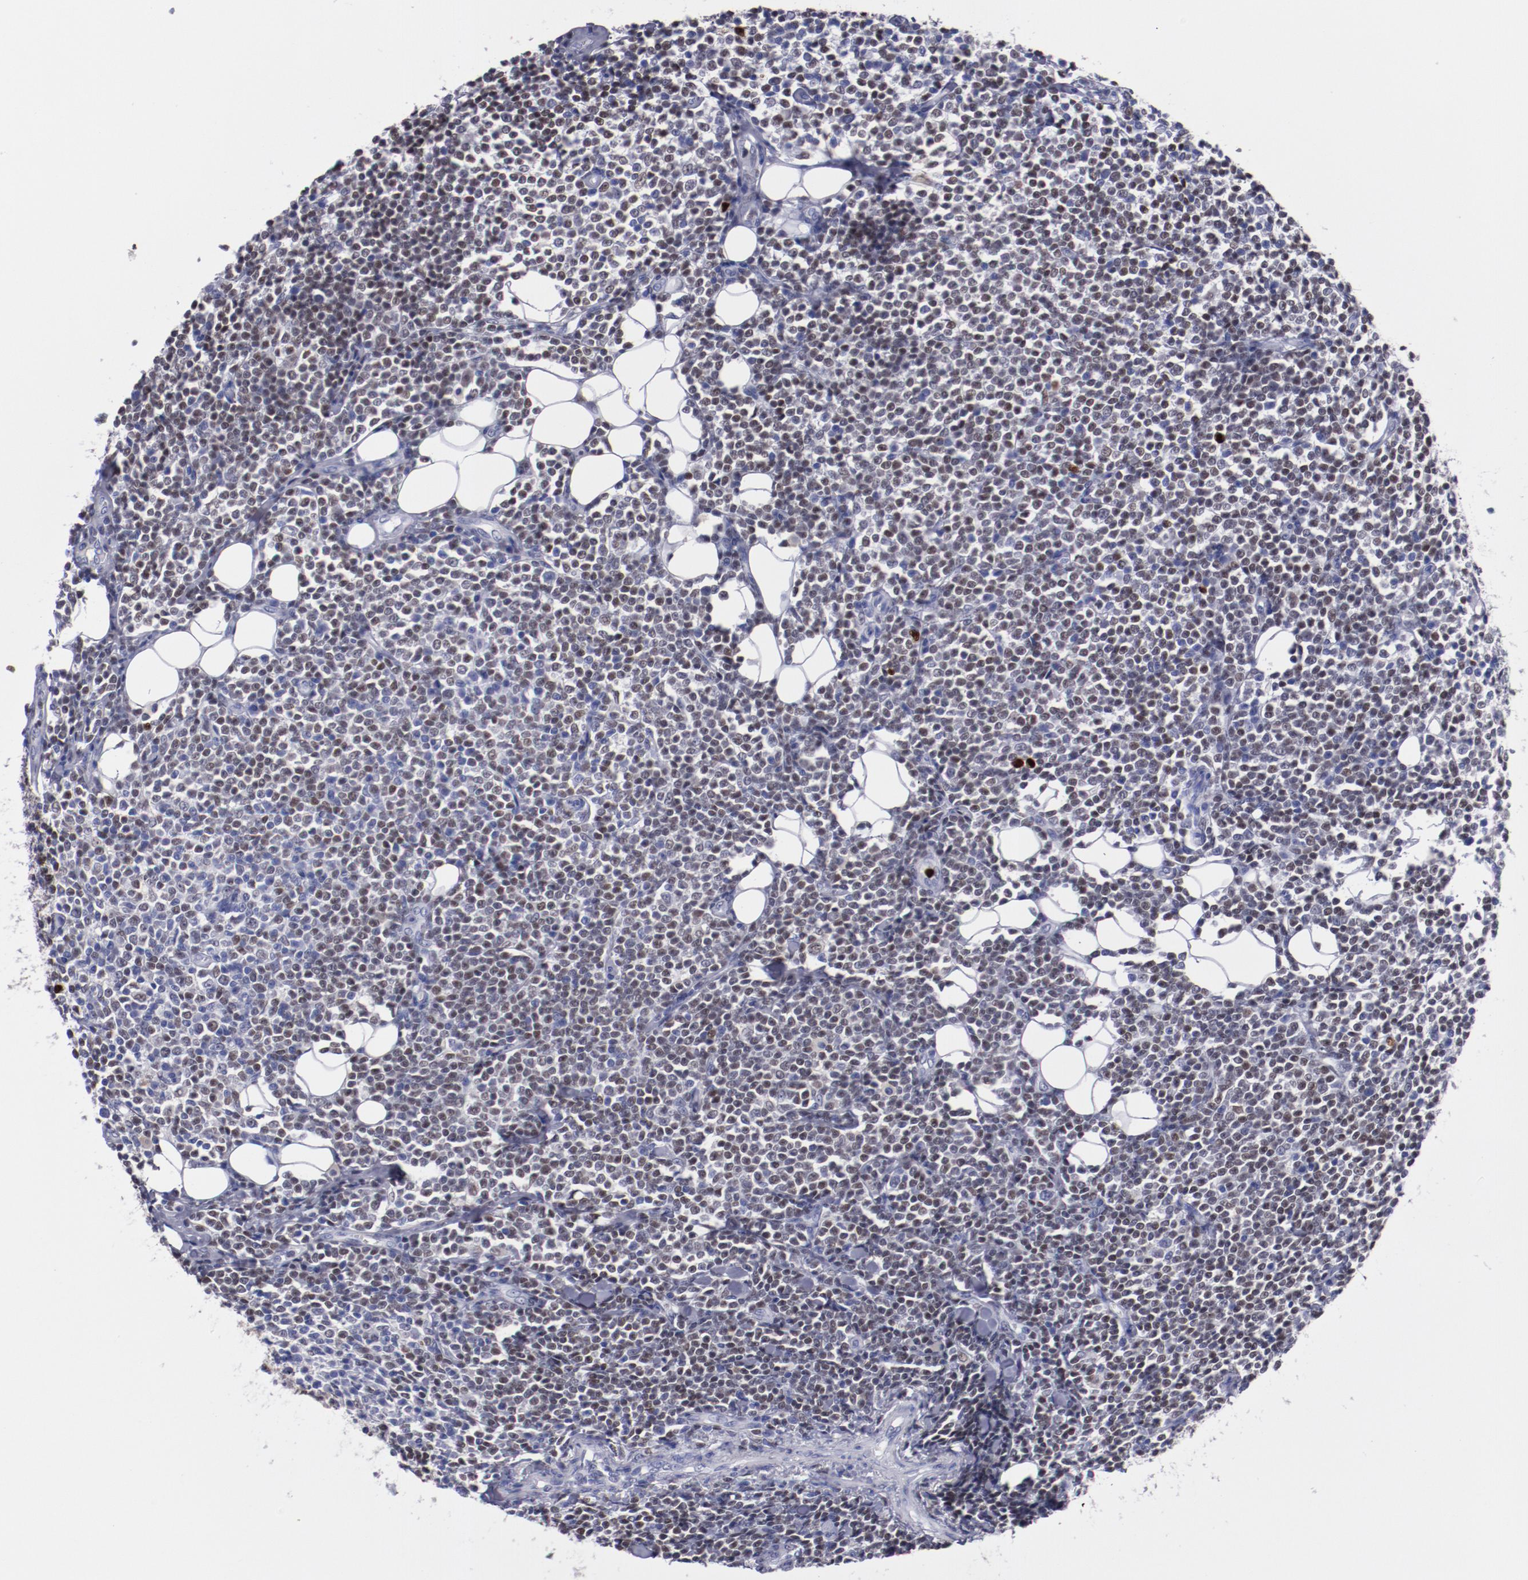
{"staining": {"intensity": "weak", "quantity": "25%-75%", "location": "nuclear"}, "tissue": "lymphoma", "cell_type": "Tumor cells", "image_type": "cancer", "snomed": [{"axis": "morphology", "description": "Malignant lymphoma, non-Hodgkin's type, Low grade"}, {"axis": "topography", "description": "Soft tissue"}], "caption": "Brown immunohistochemical staining in lymphoma shows weak nuclear positivity in approximately 25%-75% of tumor cells. The protein is stained brown, and the nuclei are stained in blue (DAB IHC with brightfield microscopy, high magnification).", "gene": "IRF8", "patient": {"sex": "male", "age": 92}}